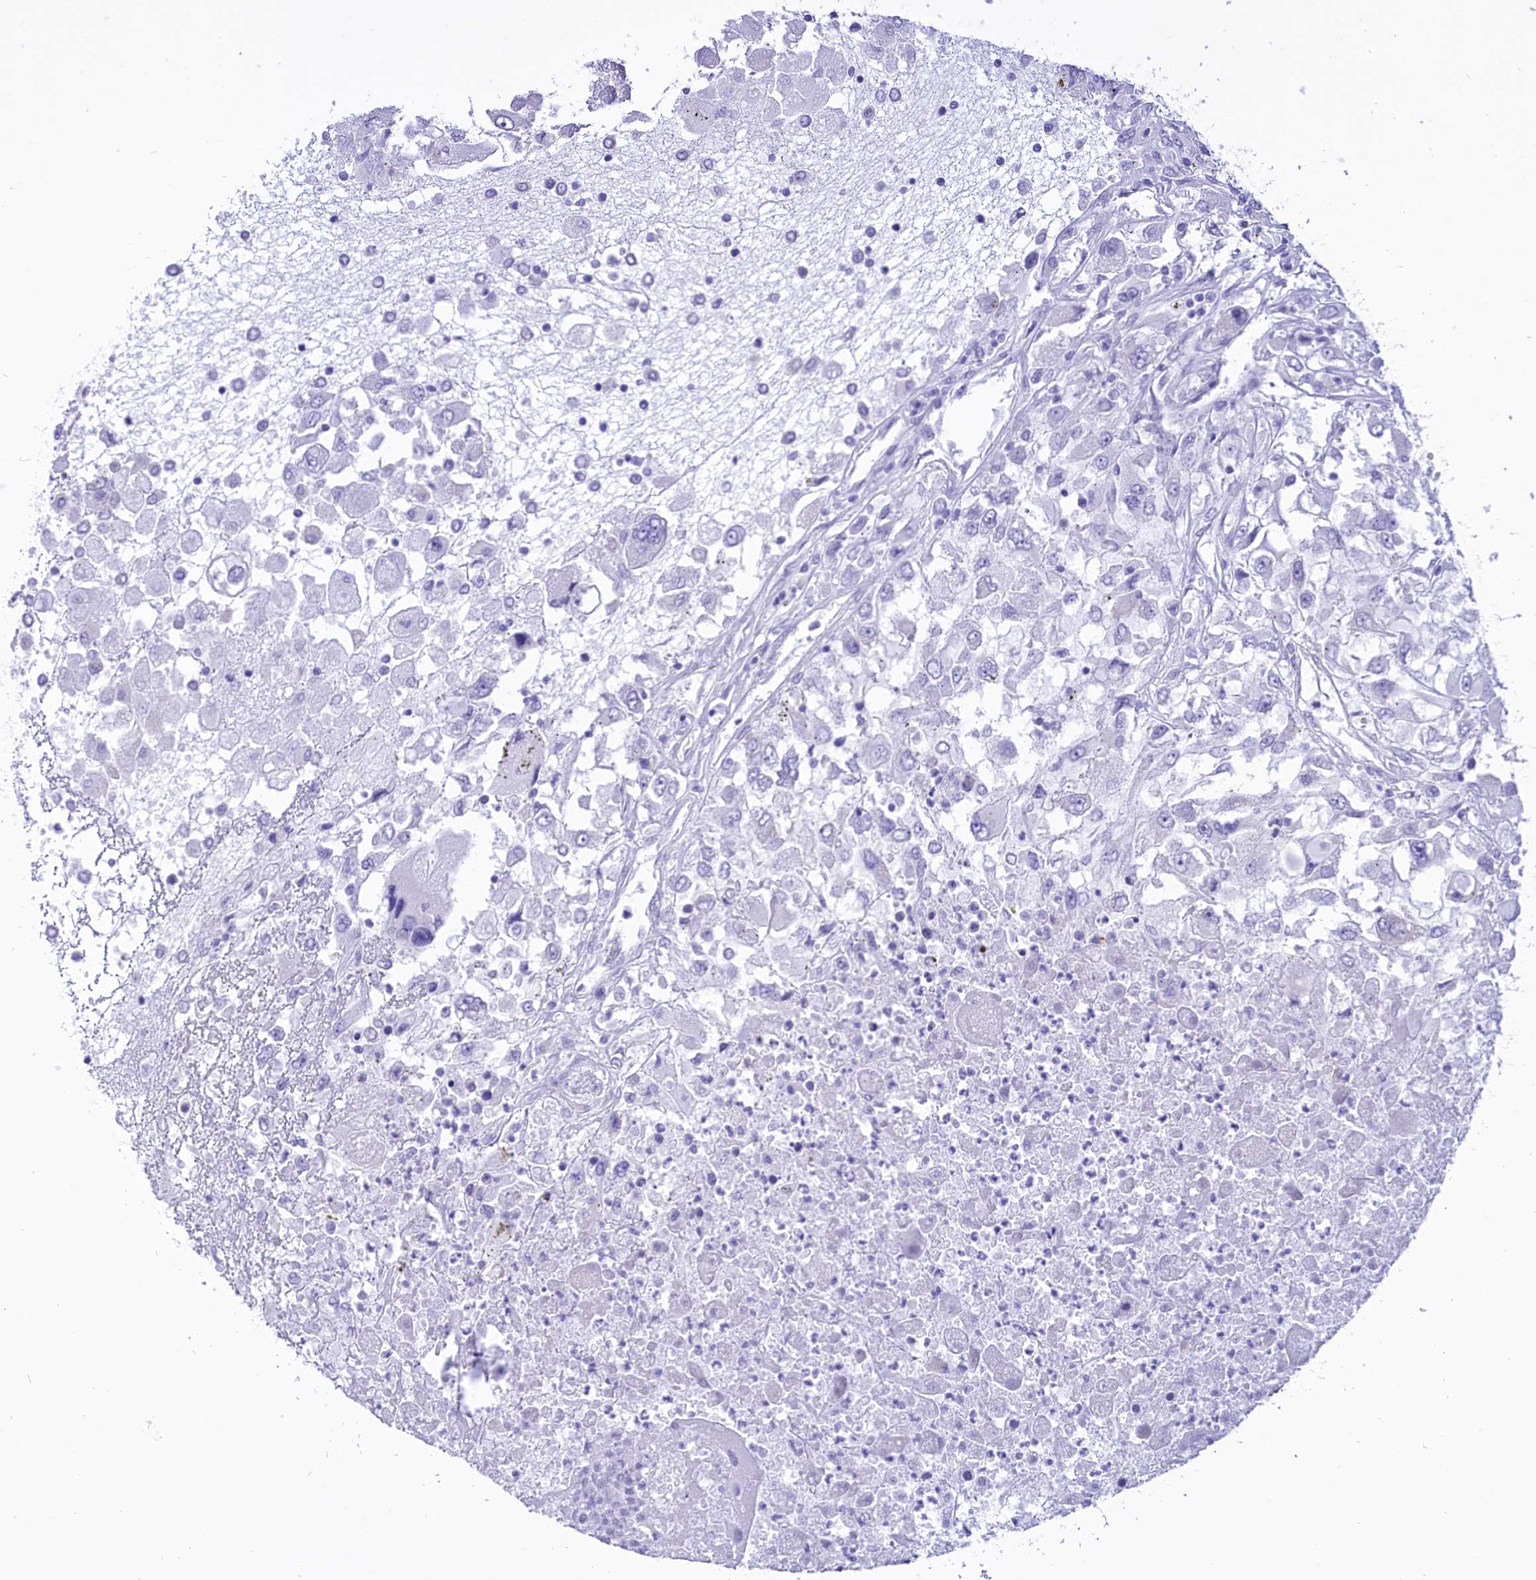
{"staining": {"intensity": "negative", "quantity": "none", "location": "none"}, "tissue": "renal cancer", "cell_type": "Tumor cells", "image_type": "cancer", "snomed": [{"axis": "morphology", "description": "Adenocarcinoma, NOS"}, {"axis": "topography", "description": "Kidney"}], "caption": "IHC image of human renal cancer (adenocarcinoma) stained for a protein (brown), which exhibits no staining in tumor cells.", "gene": "DCAF16", "patient": {"sex": "female", "age": 52}}